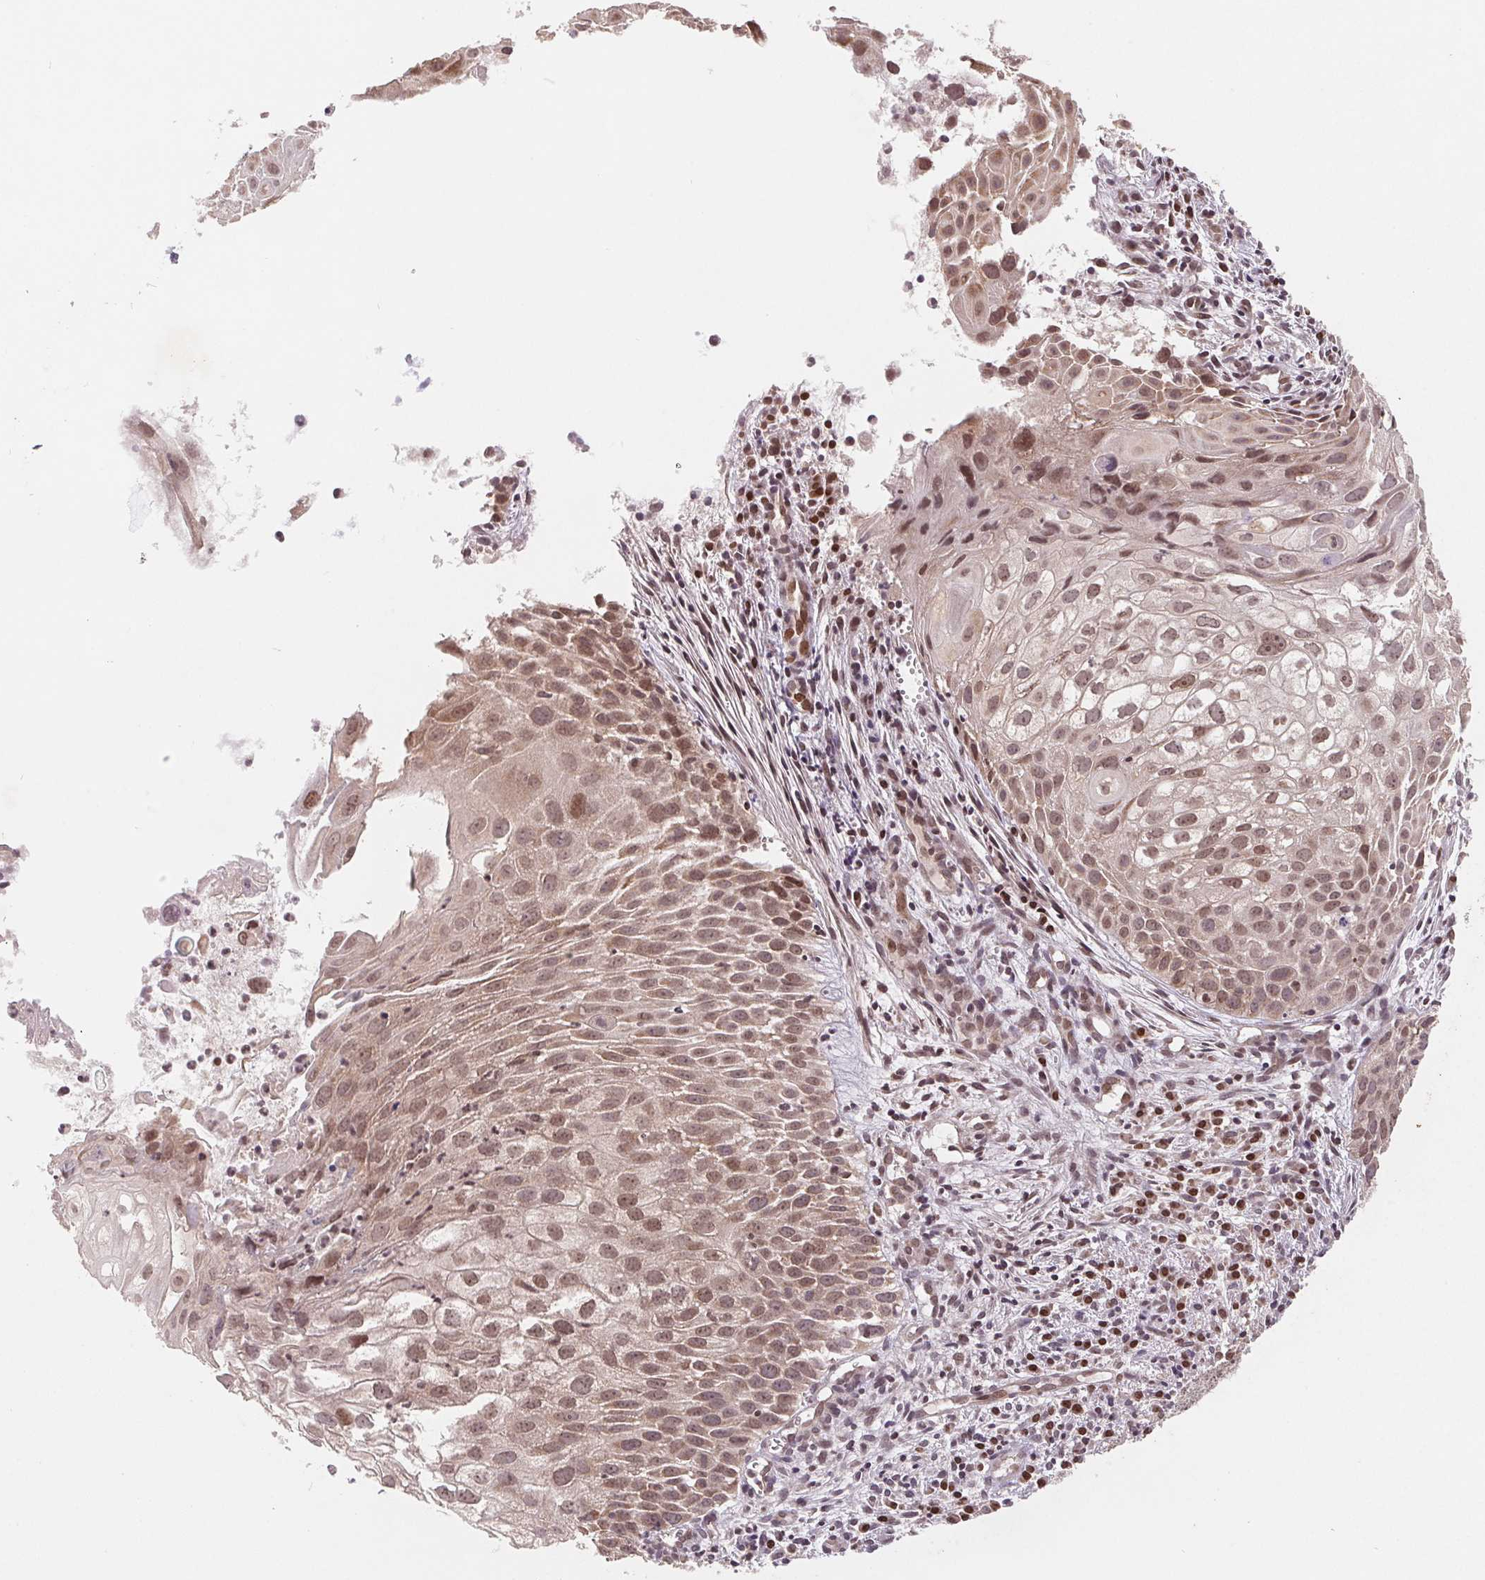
{"staining": {"intensity": "moderate", "quantity": ">75%", "location": "nuclear"}, "tissue": "cervical cancer", "cell_type": "Tumor cells", "image_type": "cancer", "snomed": [{"axis": "morphology", "description": "Squamous cell carcinoma, NOS"}, {"axis": "topography", "description": "Cervix"}], "caption": "A high-resolution image shows IHC staining of cervical cancer, which displays moderate nuclear positivity in approximately >75% of tumor cells. The protein of interest is shown in brown color, while the nuclei are stained blue.", "gene": "HMGN3", "patient": {"sex": "female", "age": 53}}